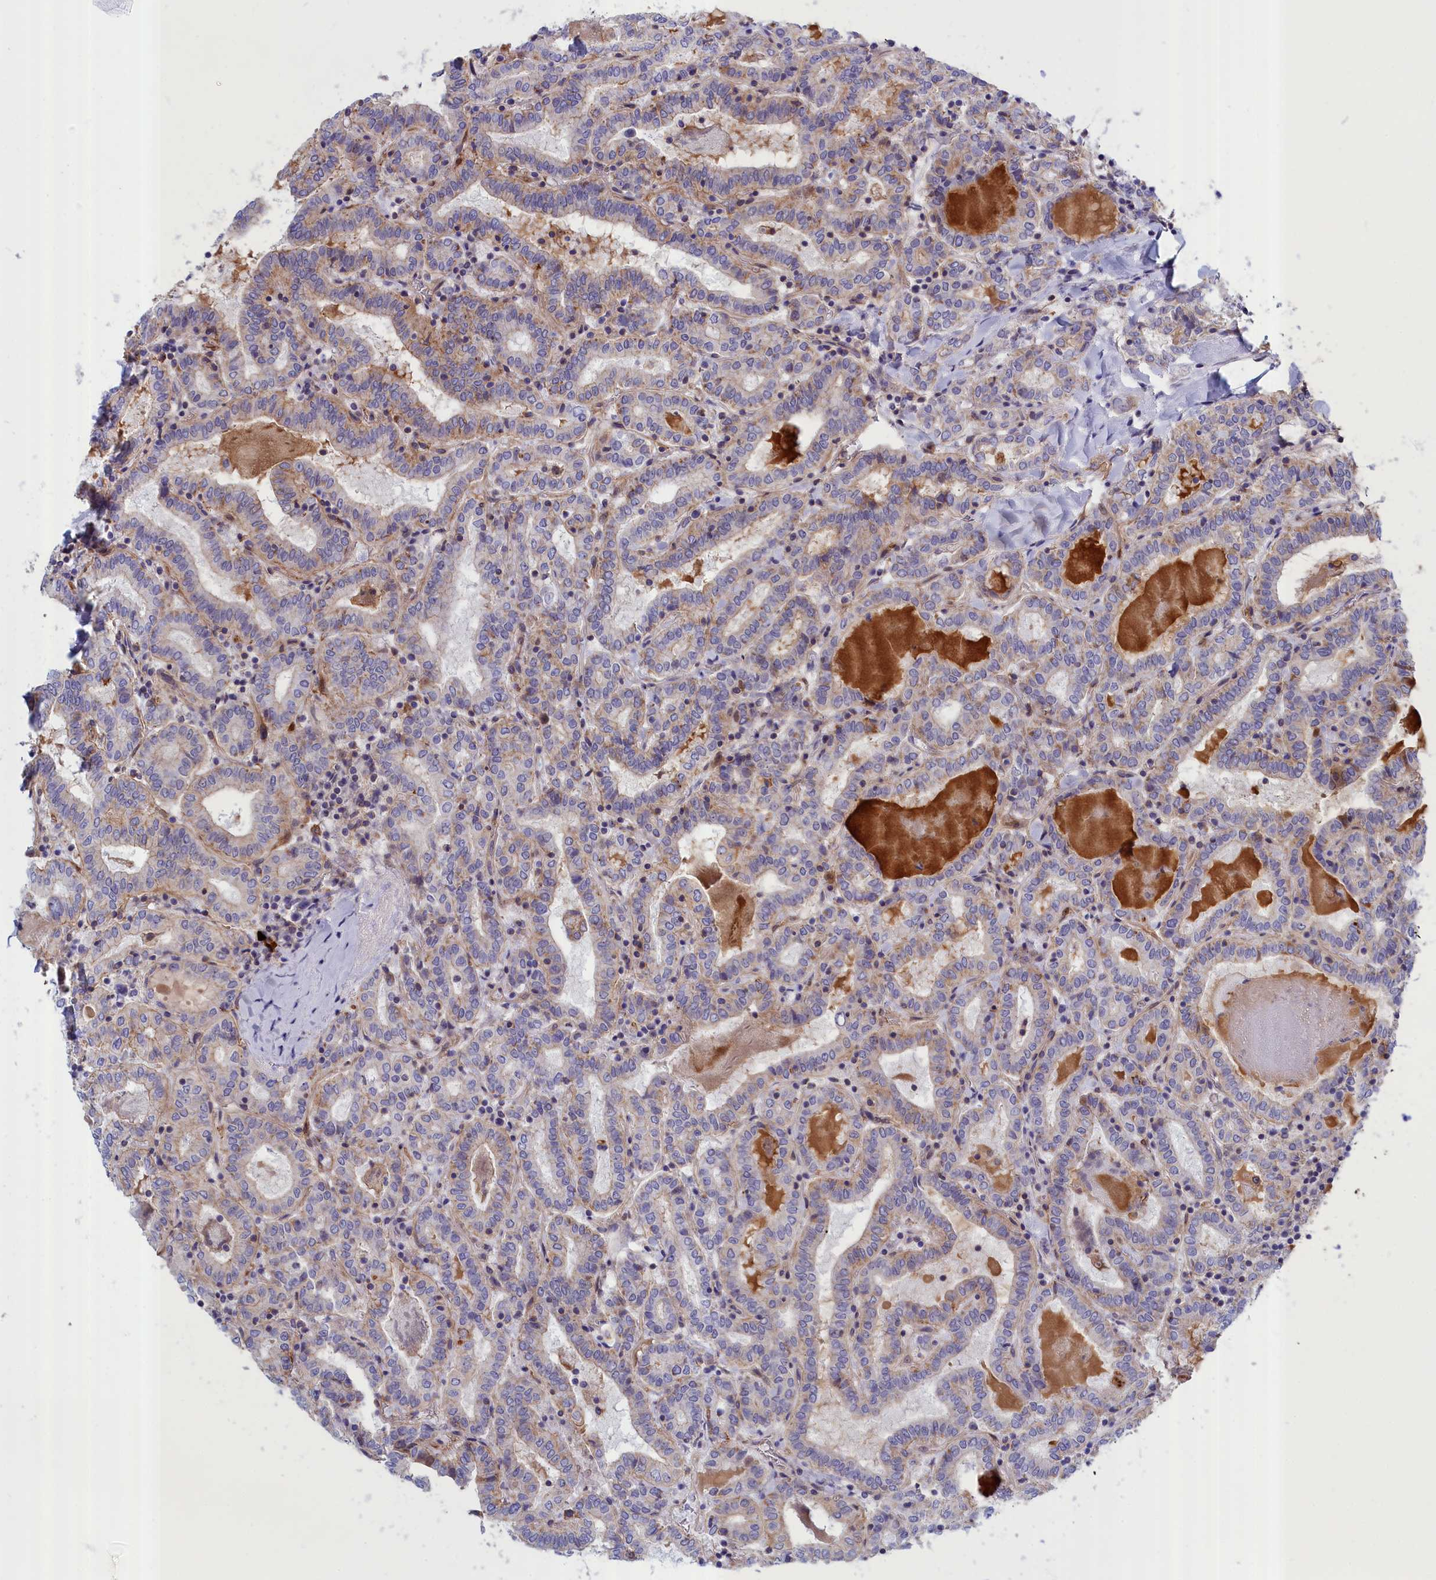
{"staining": {"intensity": "weak", "quantity": "25%-75%", "location": "cytoplasmic/membranous"}, "tissue": "thyroid cancer", "cell_type": "Tumor cells", "image_type": "cancer", "snomed": [{"axis": "morphology", "description": "Papillary adenocarcinoma, NOS"}, {"axis": "topography", "description": "Thyroid gland"}], "caption": "Human thyroid cancer (papillary adenocarcinoma) stained with a protein marker demonstrates weak staining in tumor cells.", "gene": "ABCC12", "patient": {"sex": "female", "age": 72}}